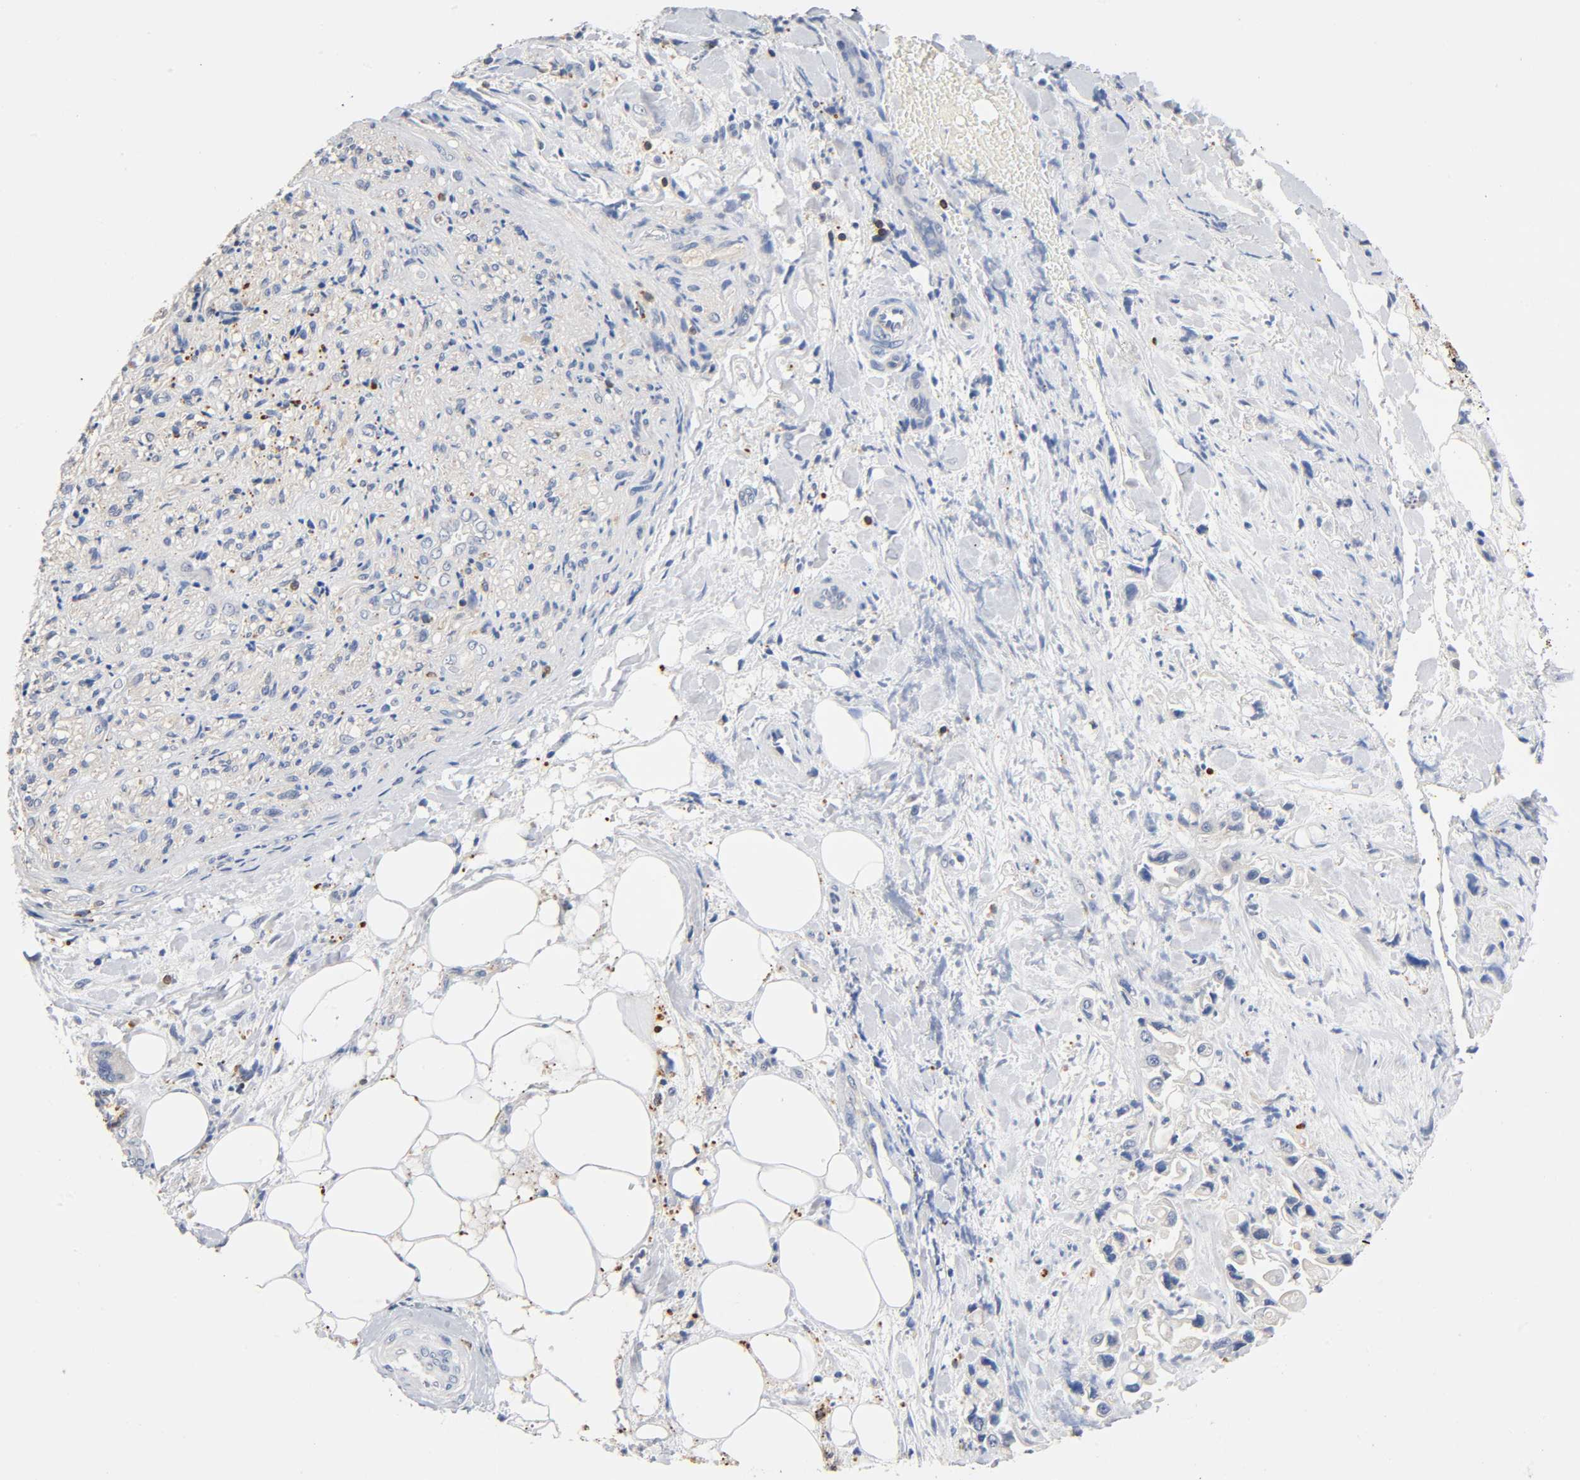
{"staining": {"intensity": "negative", "quantity": "none", "location": "none"}, "tissue": "pancreatic cancer", "cell_type": "Tumor cells", "image_type": "cancer", "snomed": [{"axis": "morphology", "description": "Adenocarcinoma, NOS"}, {"axis": "topography", "description": "Pancreas"}], "caption": "Tumor cells are negative for protein expression in human adenocarcinoma (pancreatic). (Stains: DAB IHC with hematoxylin counter stain, Microscopy: brightfield microscopy at high magnification).", "gene": "UCKL1", "patient": {"sex": "male", "age": 70}}